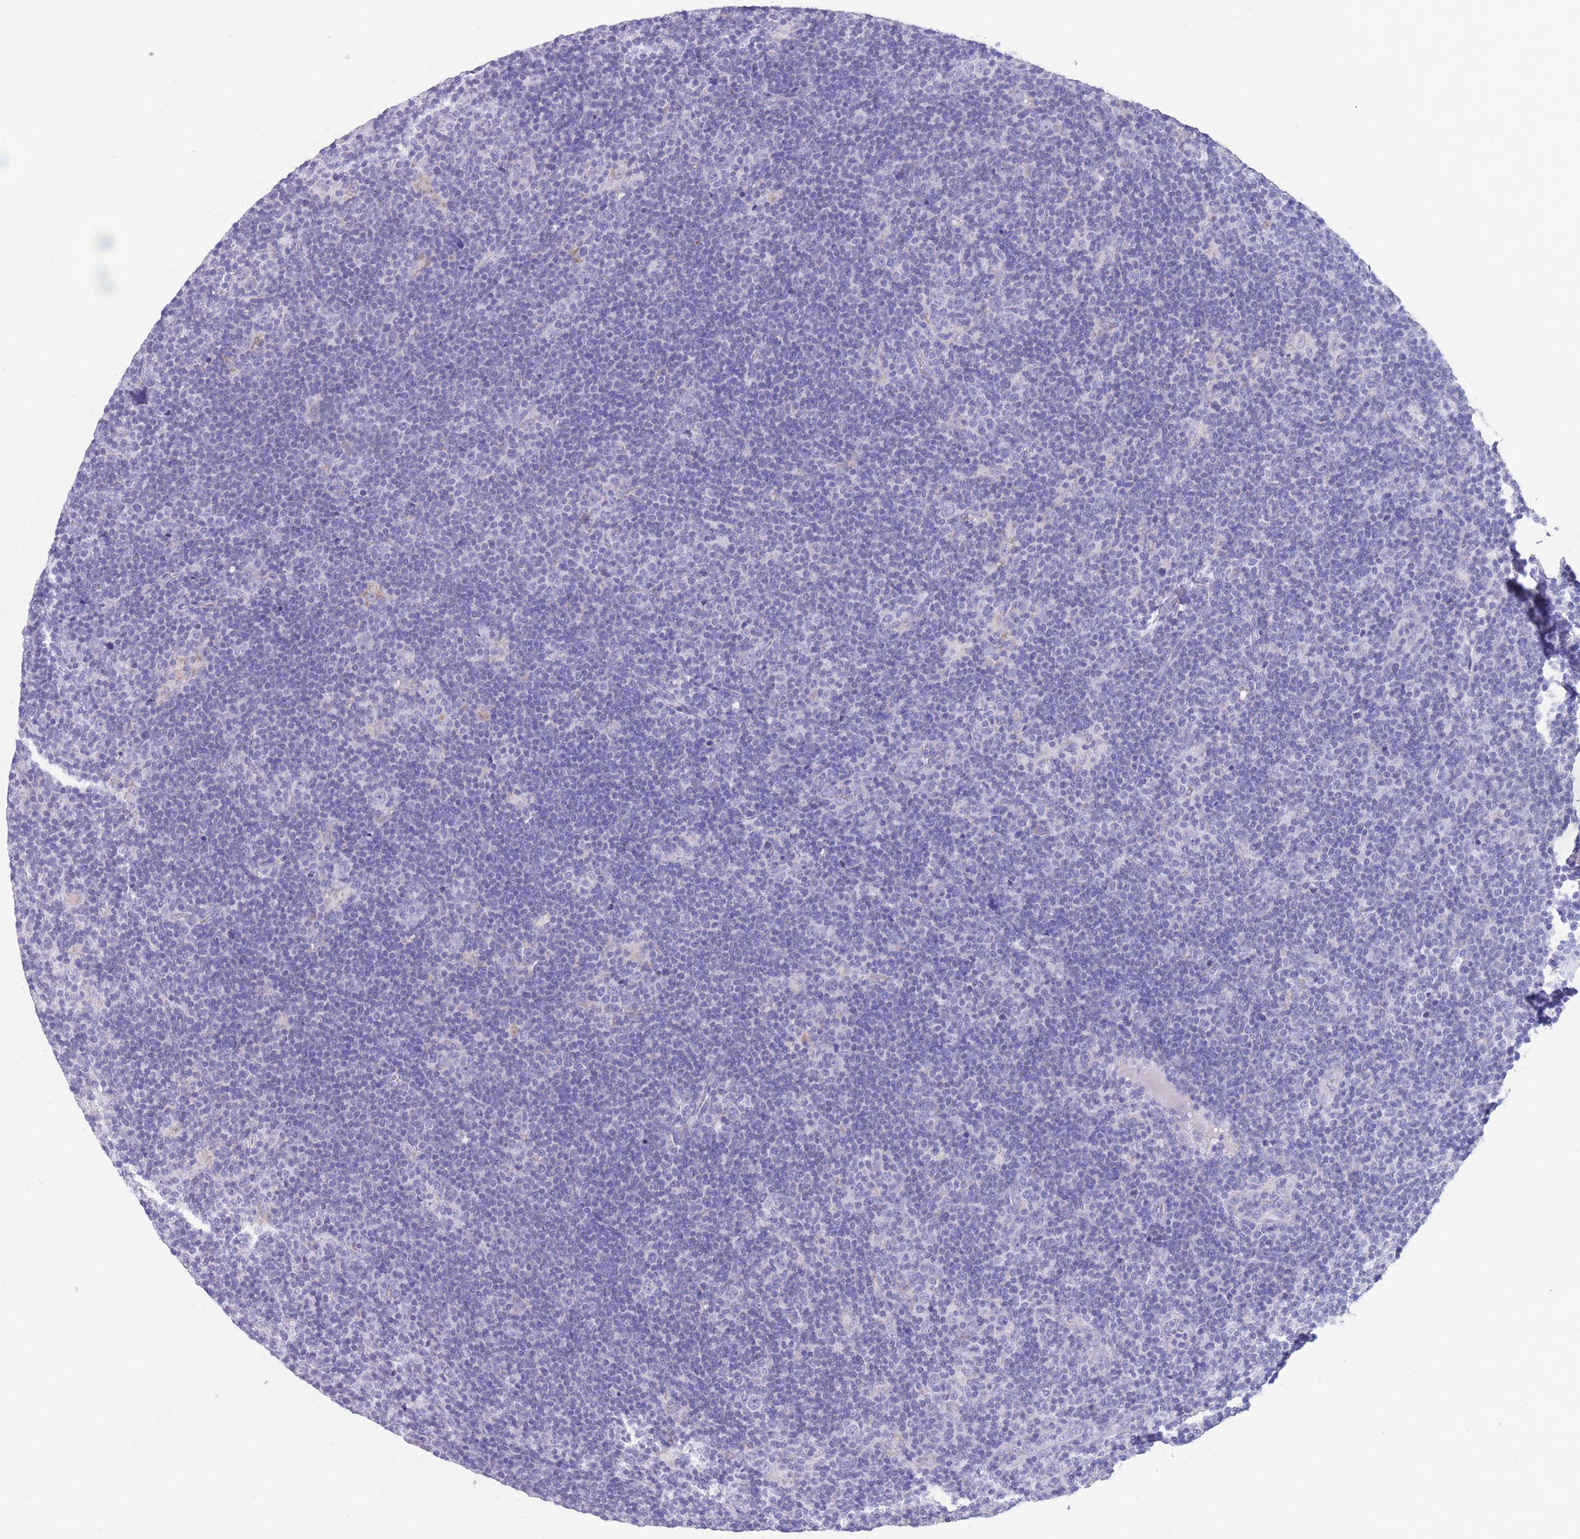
{"staining": {"intensity": "negative", "quantity": "none", "location": "none"}, "tissue": "lymphoma", "cell_type": "Tumor cells", "image_type": "cancer", "snomed": [{"axis": "morphology", "description": "Hodgkin's disease, NOS"}, {"axis": "topography", "description": "Lymph node"}], "caption": "Histopathology image shows no significant protein expression in tumor cells of lymphoma.", "gene": "INTS2", "patient": {"sex": "female", "age": 57}}